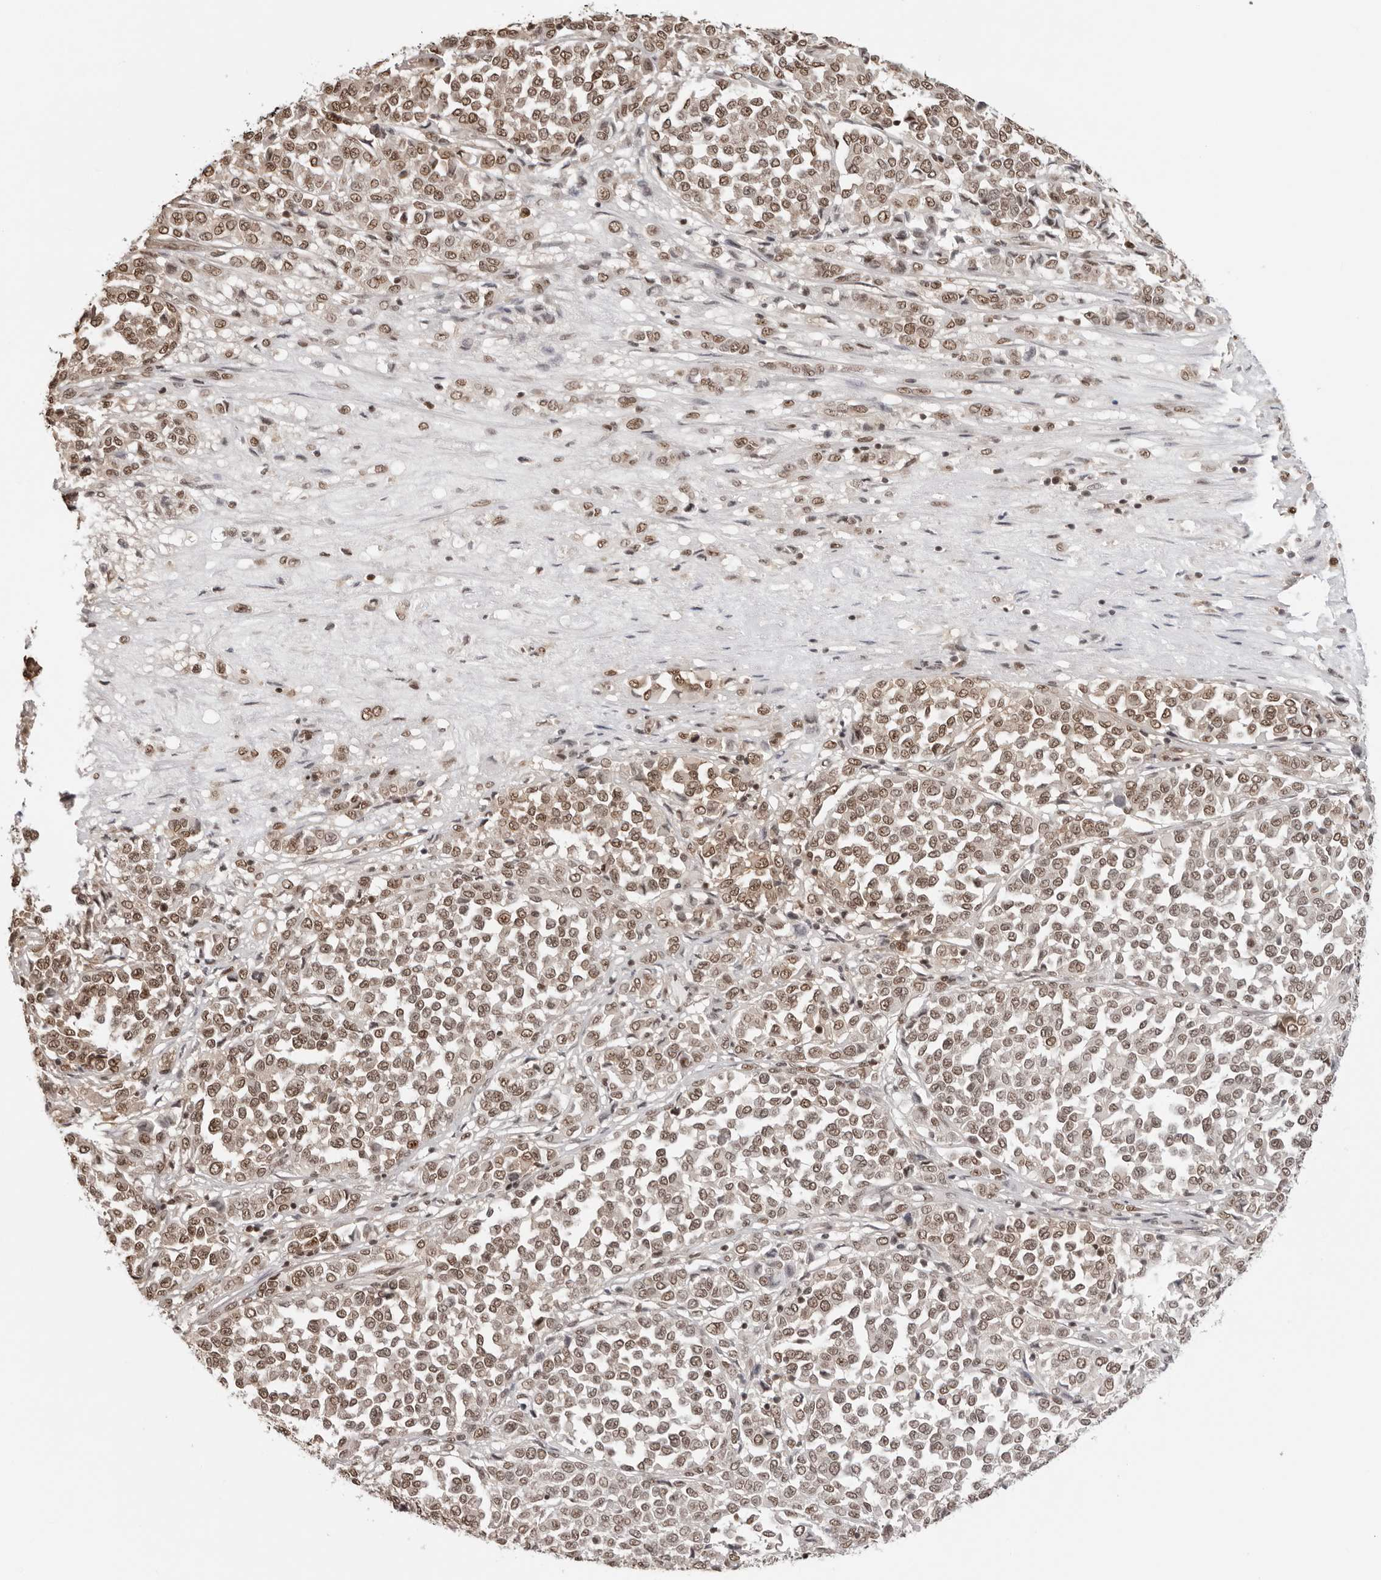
{"staining": {"intensity": "moderate", "quantity": "25%-75%", "location": "nuclear"}, "tissue": "melanoma", "cell_type": "Tumor cells", "image_type": "cancer", "snomed": [{"axis": "morphology", "description": "Malignant melanoma, Metastatic site"}, {"axis": "topography", "description": "Pancreas"}], "caption": "This is an image of immunohistochemistry staining of melanoma, which shows moderate expression in the nuclear of tumor cells.", "gene": "SDE2", "patient": {"sex": "female", "age": 30}}